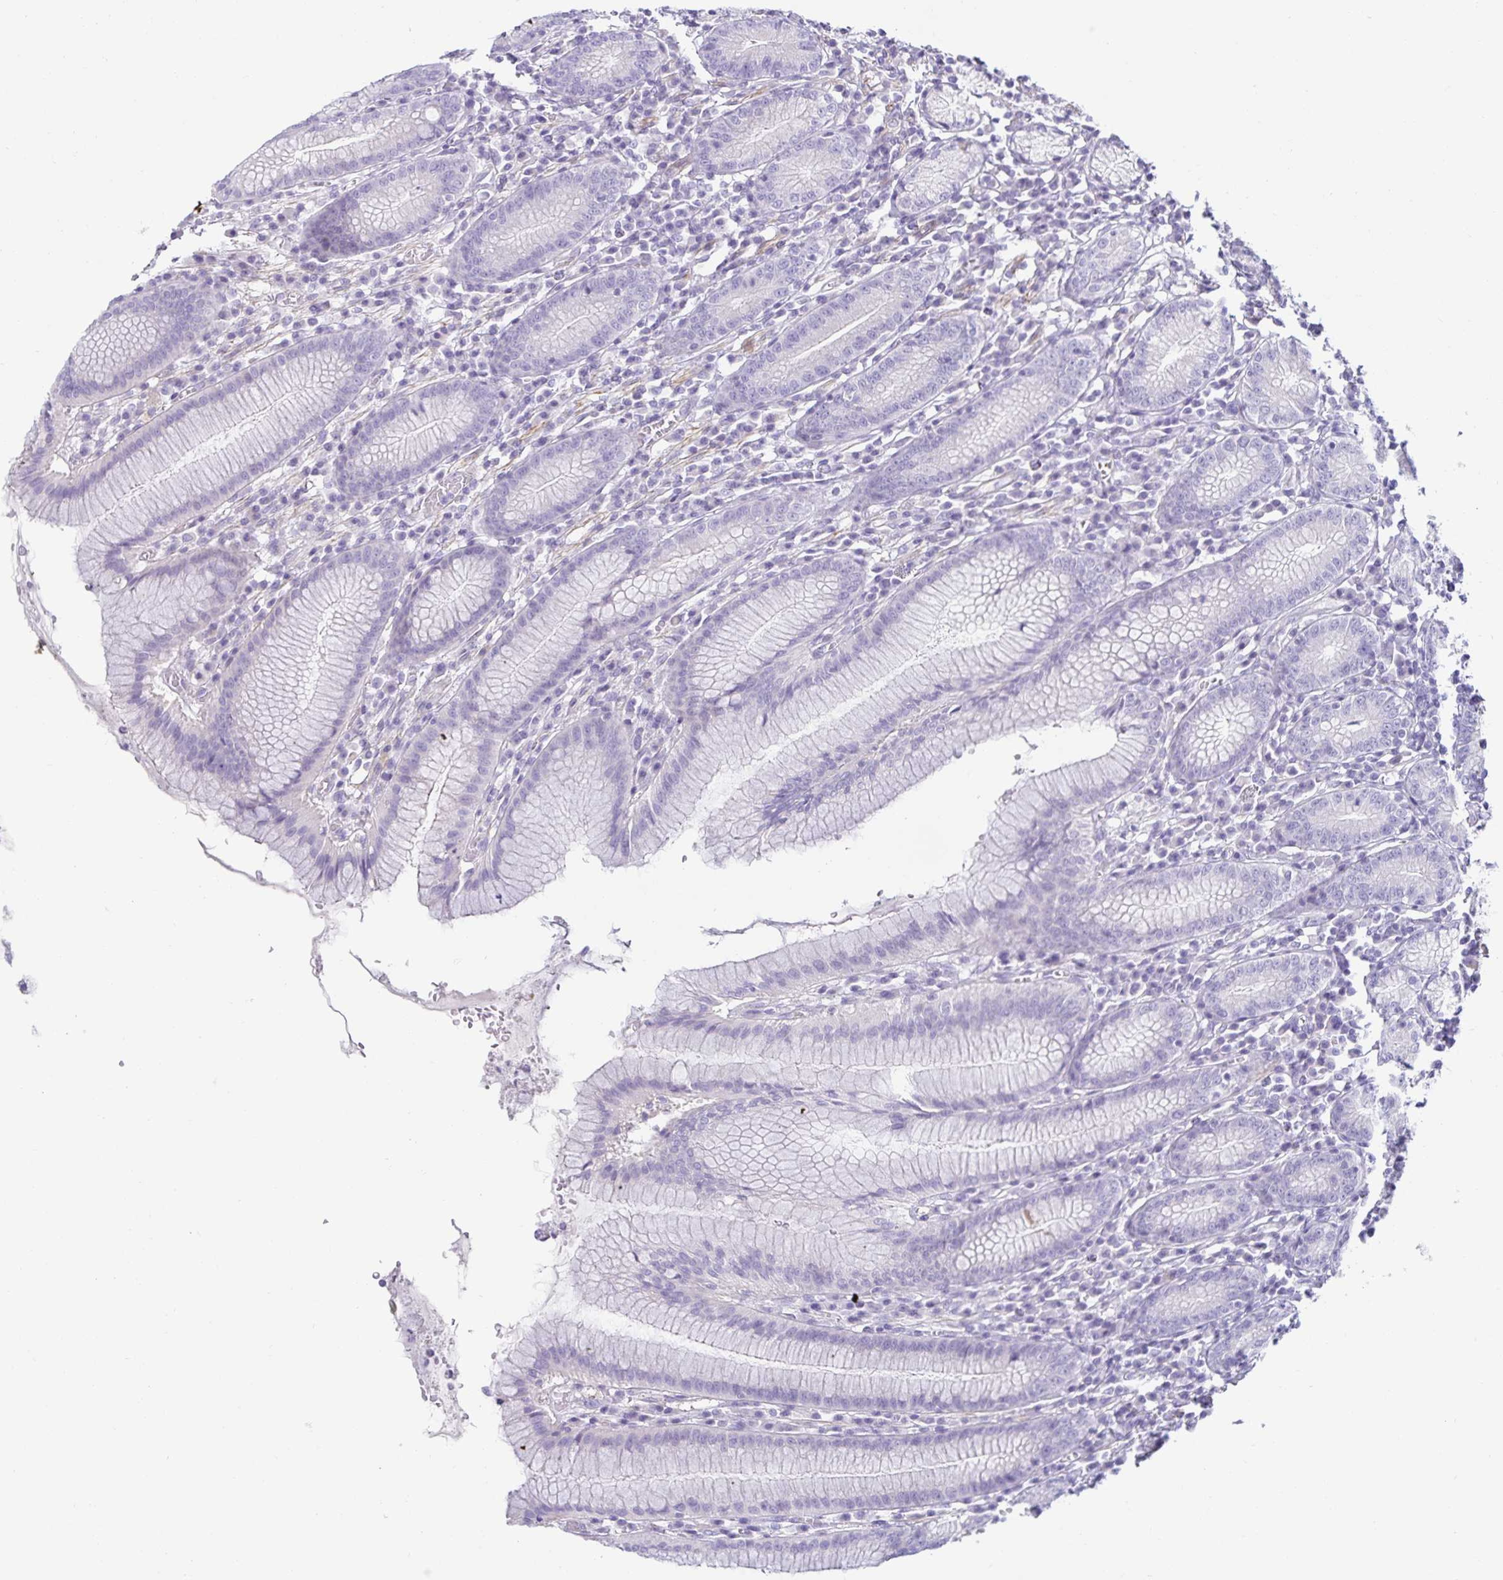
{"staining": {"intensity": "negative", "quantity": "none", "location": "none"}, "tissue": "stomach", "cell_type": "Glandular cells", "image_type": "normal", "snomed": [{"axis": "morphology", "description": "Normal tissue, NOS"}, {"axis": "topography", "description": "Stomach"}], "caption": "Protein analysis of benign stomach reveals no significant expression in glandular cells.", "gene": "SPAG4", "patient": {"sex": "male", "age": 55}}